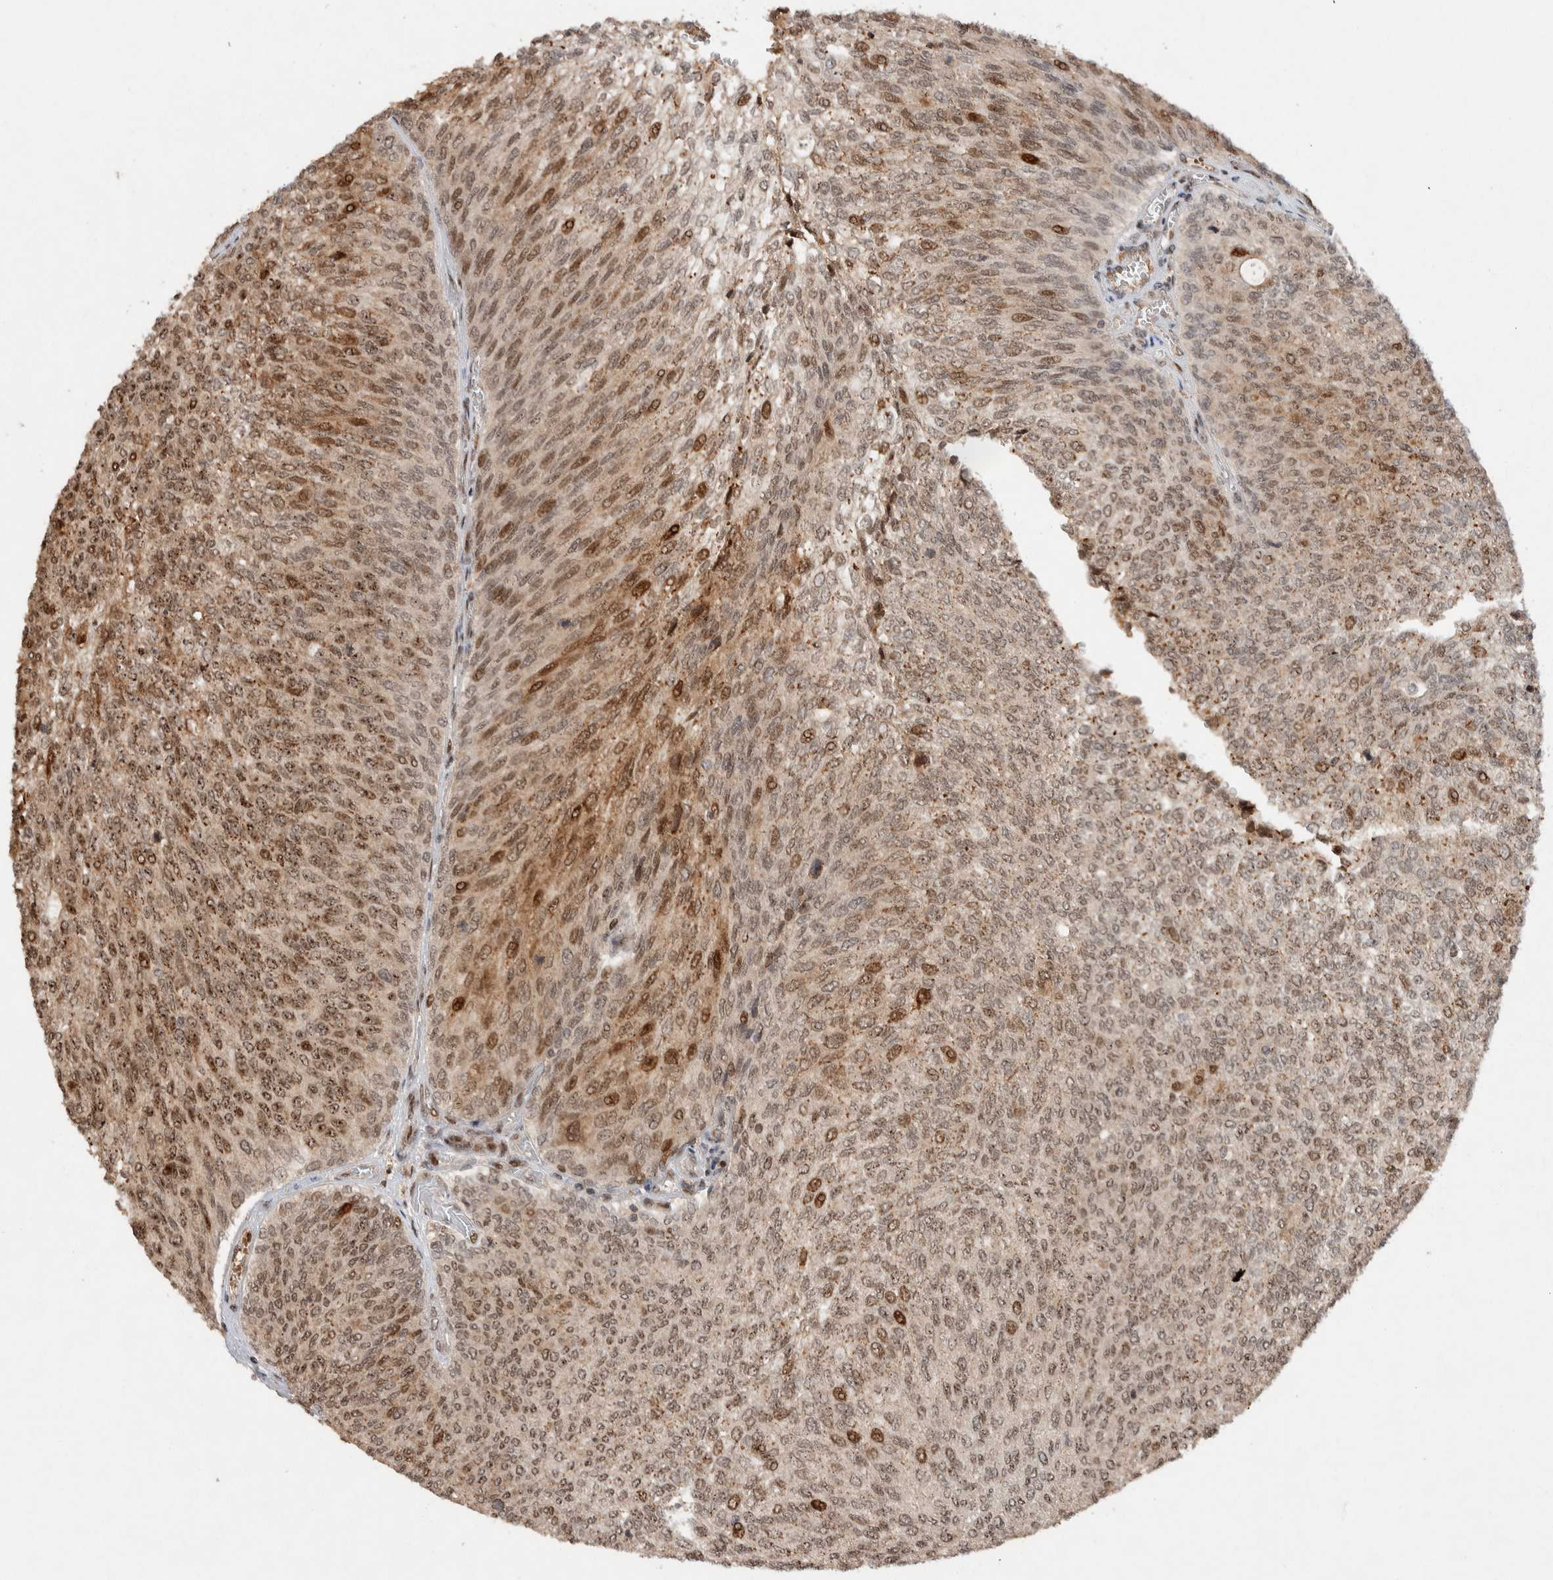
{"staining": {"intensity": "moderate", "quantity": ">75%", "location": "nuclear"}, "tissue": "urothelial cancer", "cell_type": "Tumor cells", "image_type": "cancer", "snomed": [{"axis": "morphology", "description": "Urothelial carcinoma, Low grade"}, {"axis": "topography", "description": "Urinary bladder"}], "caption": "Tumor cells display moderate nuclear staining in approximately >75% of cells in urothelial carcinoma (low-grade).", "gene": "ZNF521", "patient": {"sex": "female", "age": 79}}